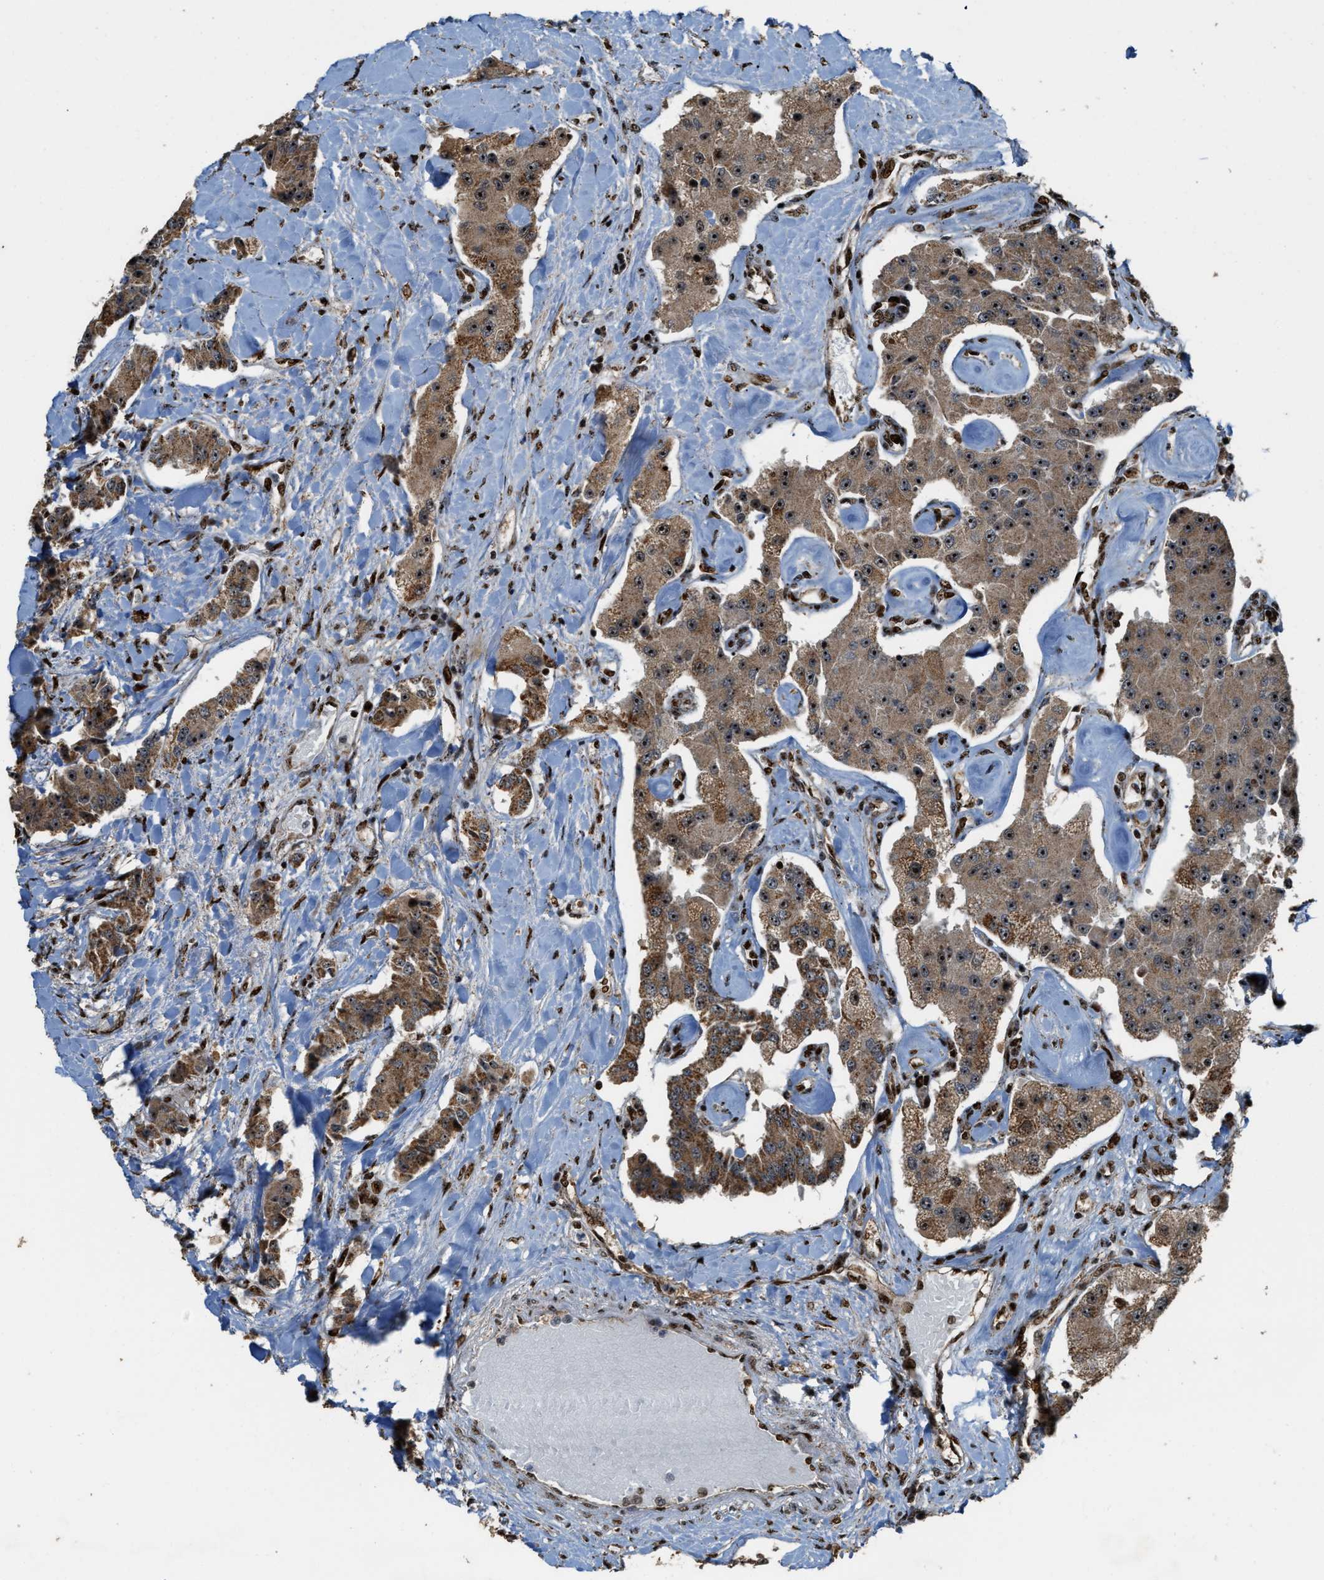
{"staining": {"intensity": "strong", "quantity": ">75%", "location": "cytoplasmic/membranous,nuclear"}, "tissue": "carcinoid", "cell_type": "Tumor cells", "image_type": "cancer", "snomed": [{"axis": "morphology", "description": "Carcinoid, malignant, NOS"}, {"axis": "topography", "description": "Pancreas"}], "caption": "DAB (3,3'-diaminobenzidine) immunohistochemical staining of human carcinoid exhibits strong cytoplasmic/membranous and nuclear protein positivity in about >75% of tumor cells.", "gene": "ZNF687", "patient": {"sex": "male", "age": 41}}